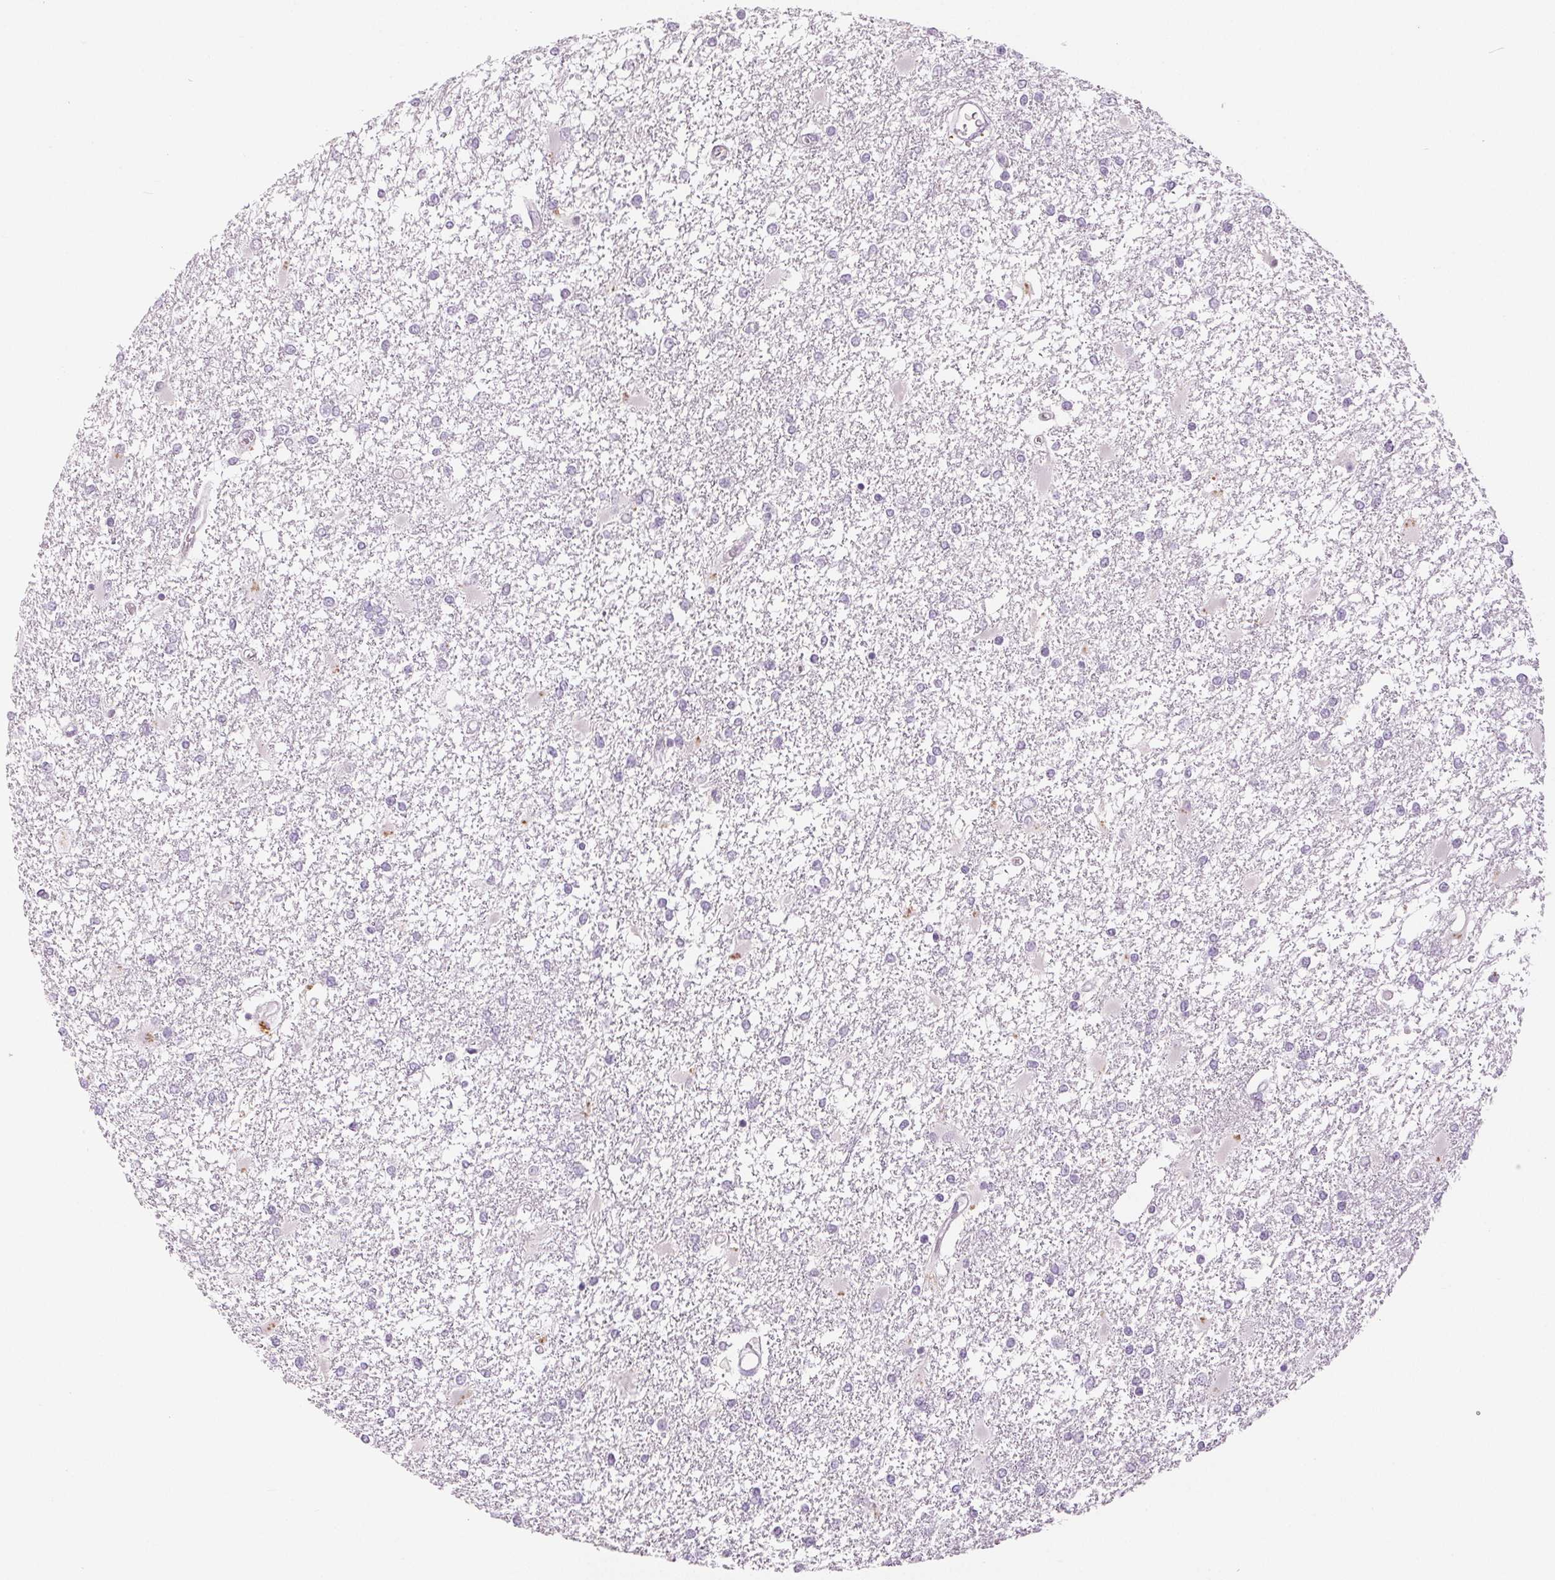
{"staining": {"intensity": "negative", "quantity": "none", "location": "none"}, "tissue": "glioma", "cell_type": "Tumor cells", "image_type": "cancer", "snomed": [{"axis": "morphology", "description": "Glioma, malignant, High grade"}, {"axis": "topography", "description": "Cerebral cortex"}], "caption": "Immunohistochemistry of human glioma shows no expression in tumor cells.", "gene": "EHHADH", "patient": {"sex": "male", "age": 79}}